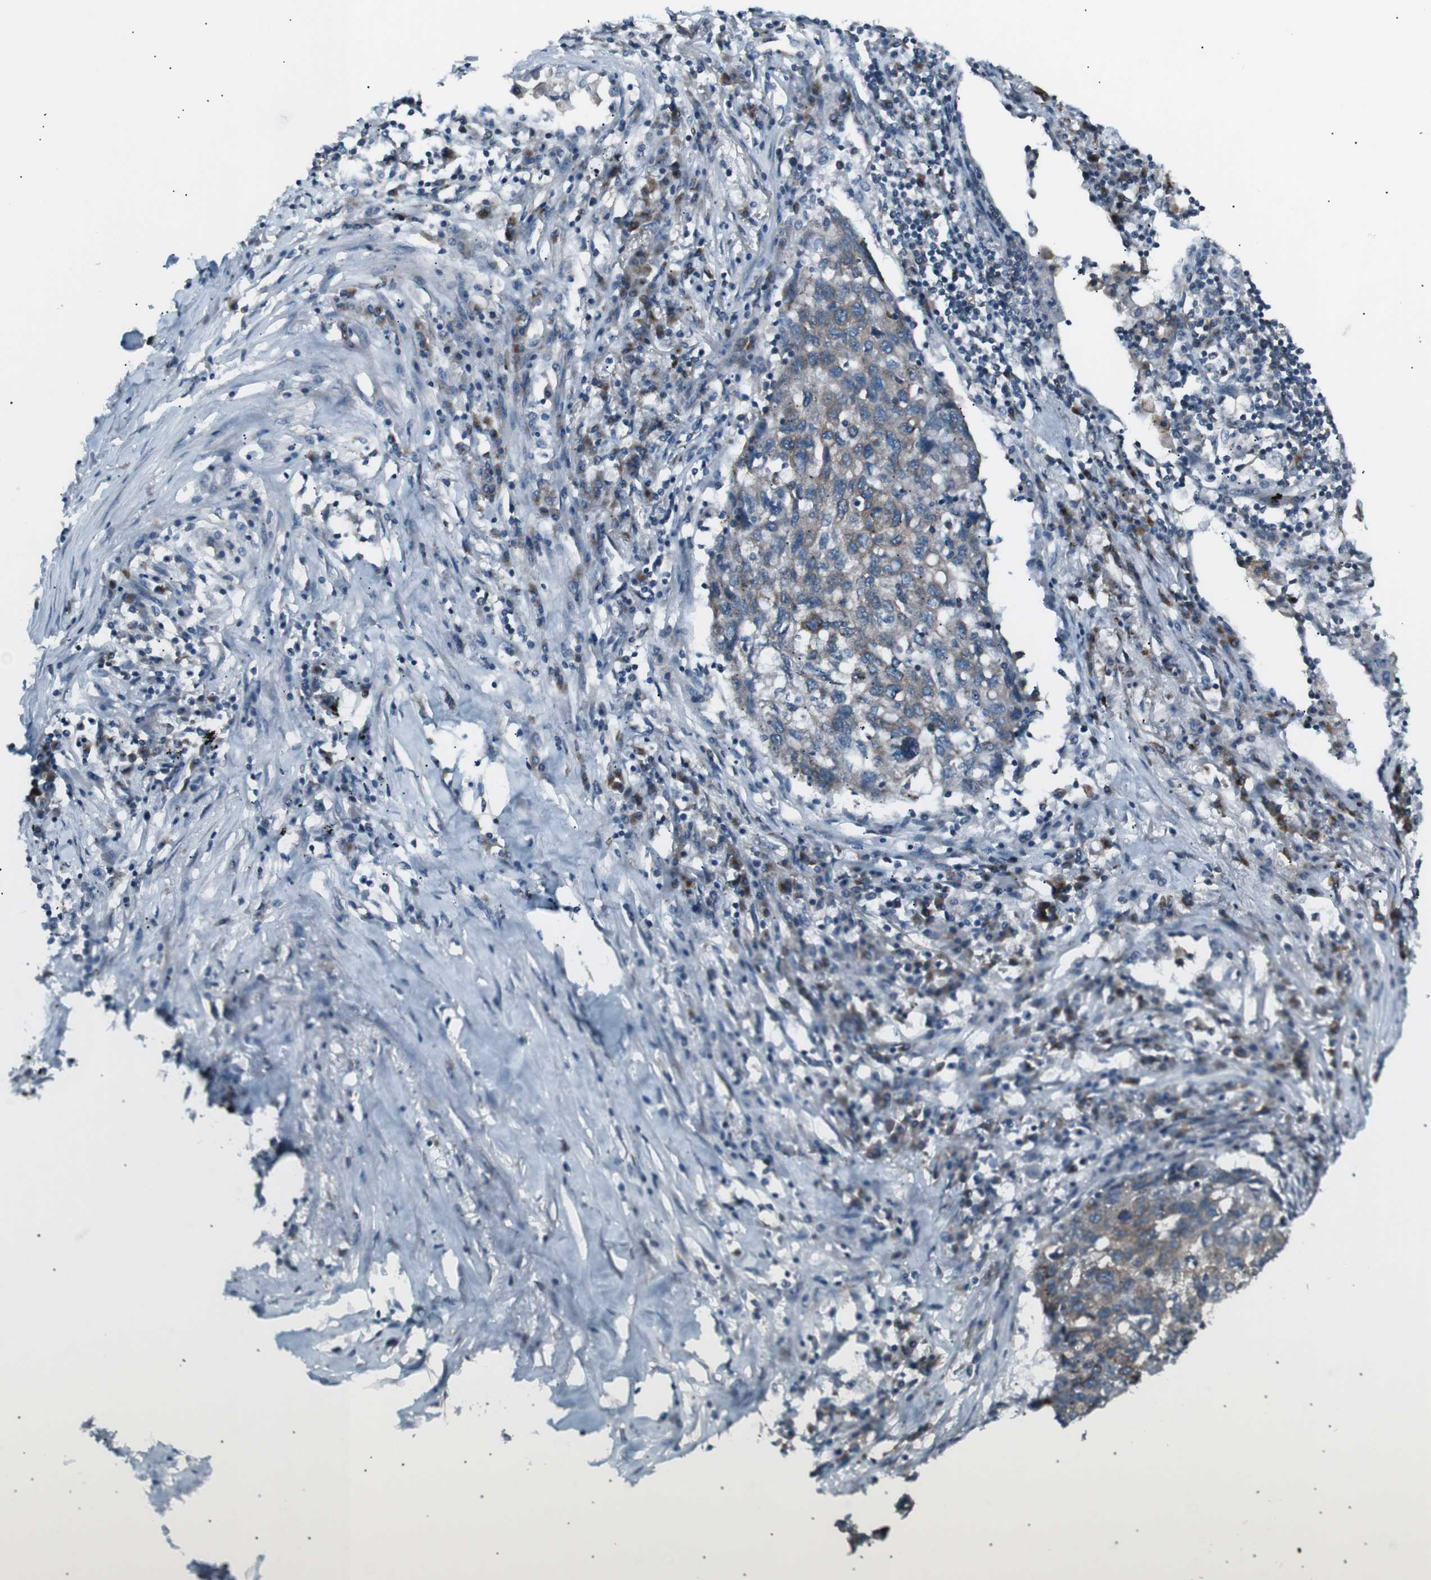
{"staining": {"intensity": "weak", "quantity": "<25%", "location": "cytoplasmic/membranous"}, "tissue": "lung cancer", "cell_type": "Tumor cells", "image_type": "cancer", "snomed": [{"axis": "morphology", "description": "Squamous cell carcinoma, NOS"}, {"axis": "topography", "description": "Lung"}], "caption": "This is an IHC image of human lung cancer. There is no staining in tumor cells.", "gene": "LNPK", "patient": {"sex": "female", "age": 63}}